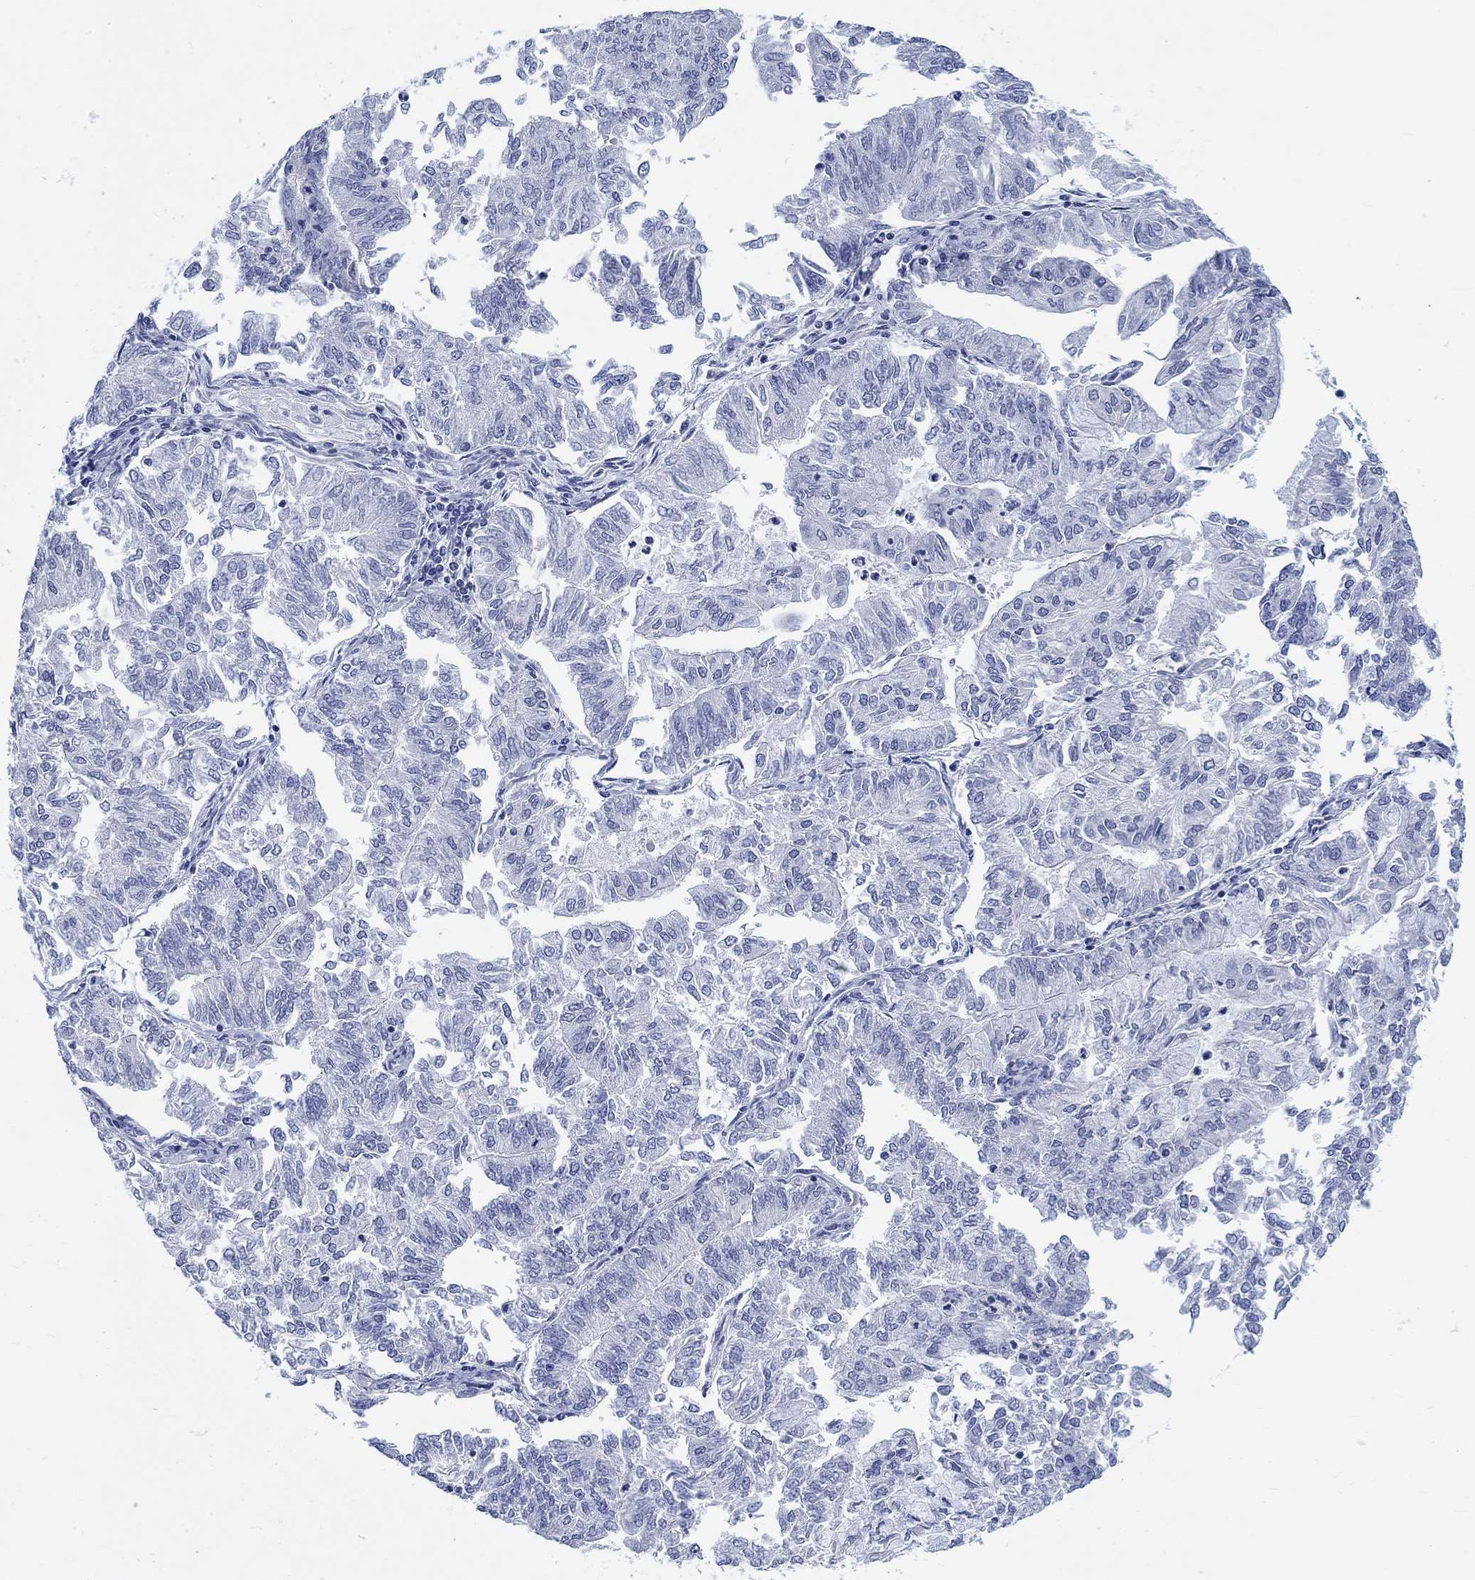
{"staining": {"intensity": "negative", "quantity": "none", "location": "none"}, "tissue": "endometrial cancer", "cell_type": "Tumor cells", "image_type": "cancer", "snomed": [{"axis": "morphology", "description": "Adenocarcinoma, NOS"}, {"axis": "topography", "description": "Endometrium"}], "caption": "Image shows no significant protein positivity in tumor cells of endometrial cancer (adenocarcinoma). The staining was performed using DAB (3,3'-diaminobenzidine) to visualize the protein expression in brown, while the nuclei were stained in blue with hematoxylin (Magnification: 20x).", "gene": "ANKS1B", "patient": {"sex": "female", "age": 59}}